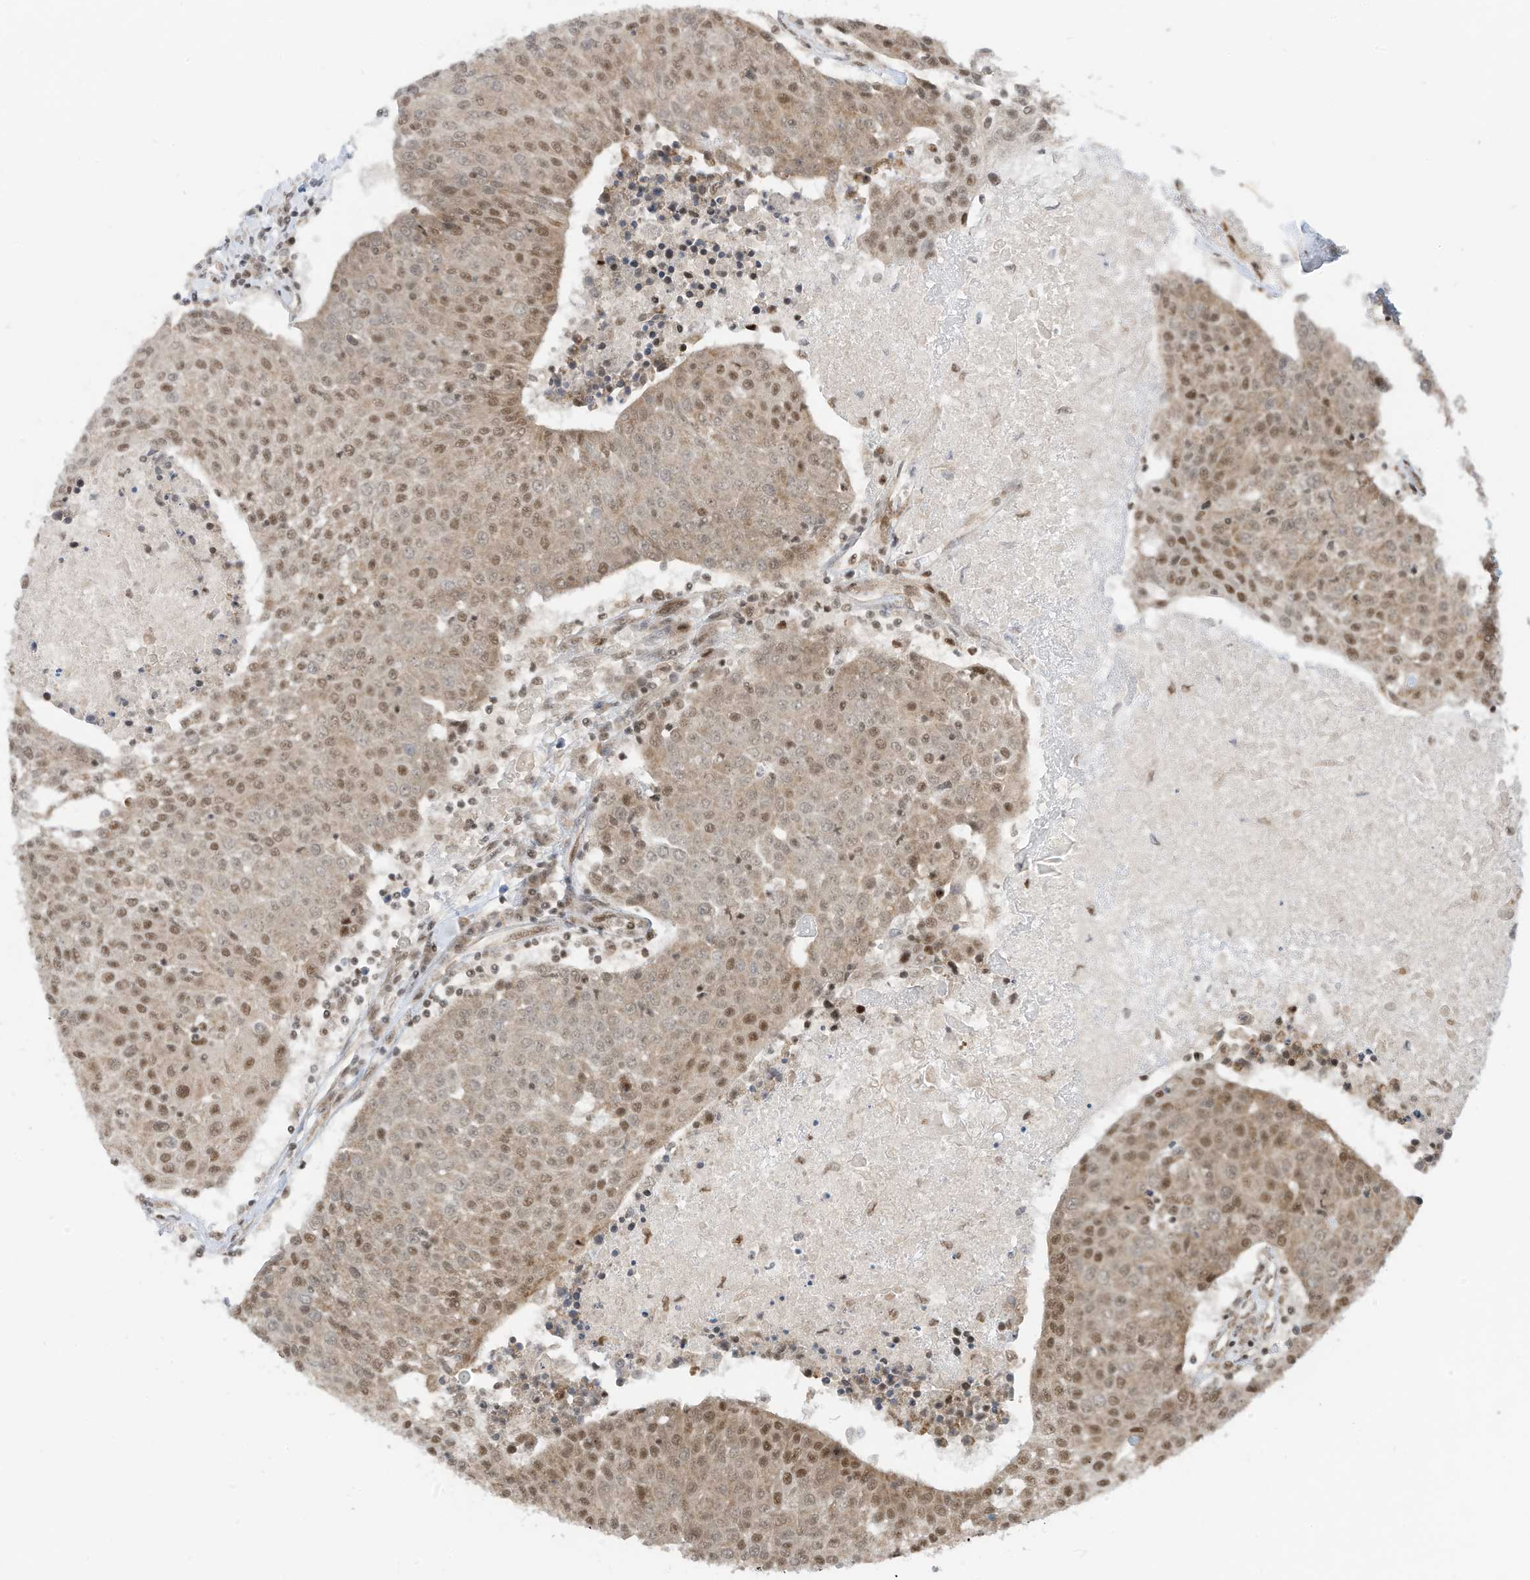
{"staining": {"intensity": "moderate", "quantity": ">75%", "location": "nuclear"}, "tissue": "urothelial cancer", "cell_type": "Tumor cells", "image_type": "cancer", "snomed": [{"axis": "morphology", "description": "Urothelial carcinoma, High grade"}, {"axis": "topography", "description": "Urinary bladder"}], "caption": "Immunohistochemical staining of urothelial cancer shows medium levels of moderate nuclear protein staining in approximately >75% of tumor cells.", "gene": "AURKAIP1", "patient": {"sex": "female", "age": 85}}